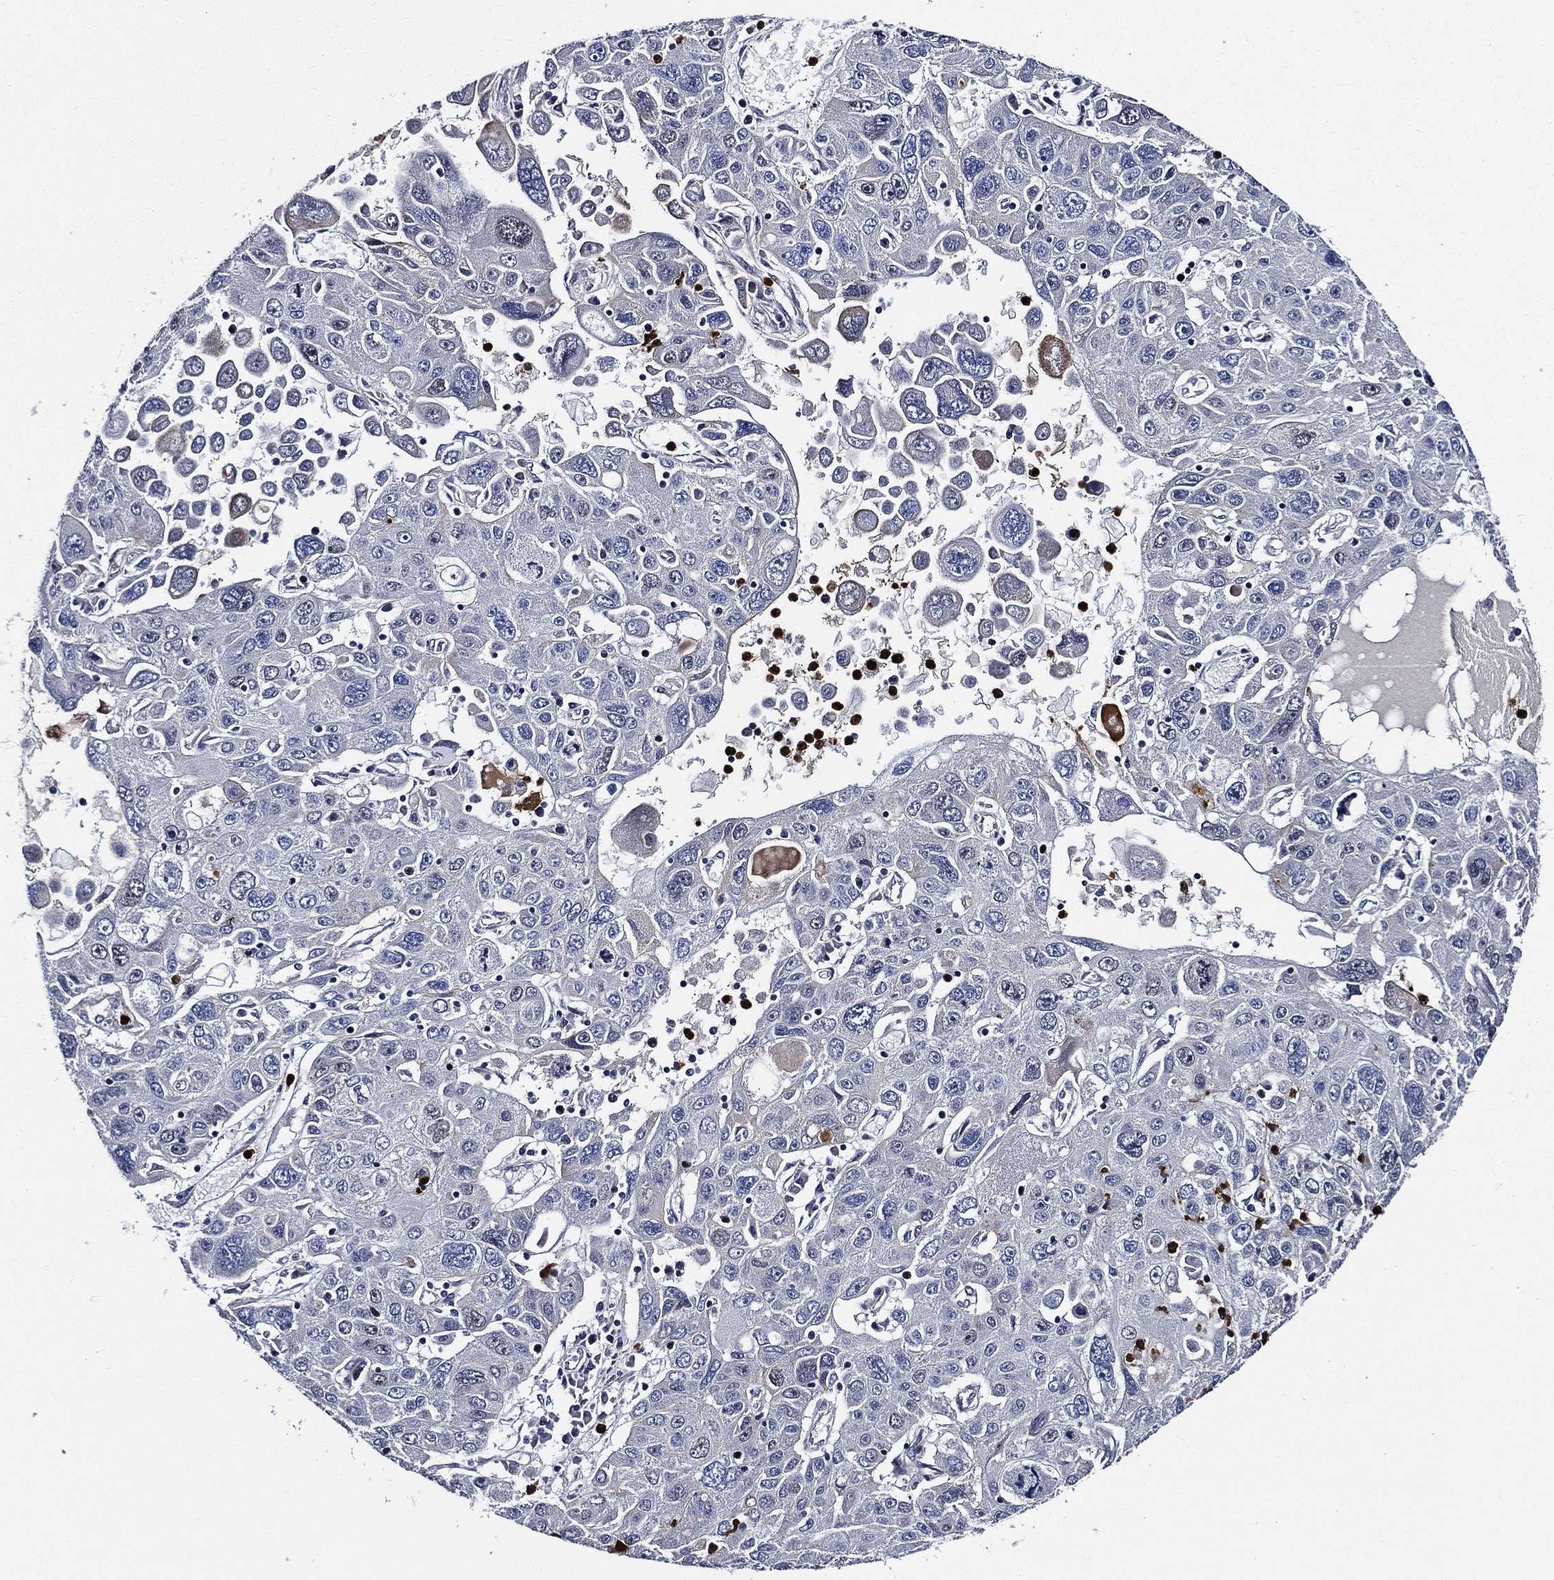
{"staining": {"intensity": "negative", "quantity": "none", "location": "none"}, "tissue": "stomach cancer", "cell_type": "Tumor cells", "image_type": "cancer", "snomed": [{"axis": "morphology", "description": "Adenocarcinoma, NOS"}, {"axis": "topography", "description": "Stomach"}], "caption": "Protein analysis of stomach cancer demonstrates no significant positivity in tumor cells.", "gene": "KIF20B", "patient": {"sex": "male", "age": 56}}